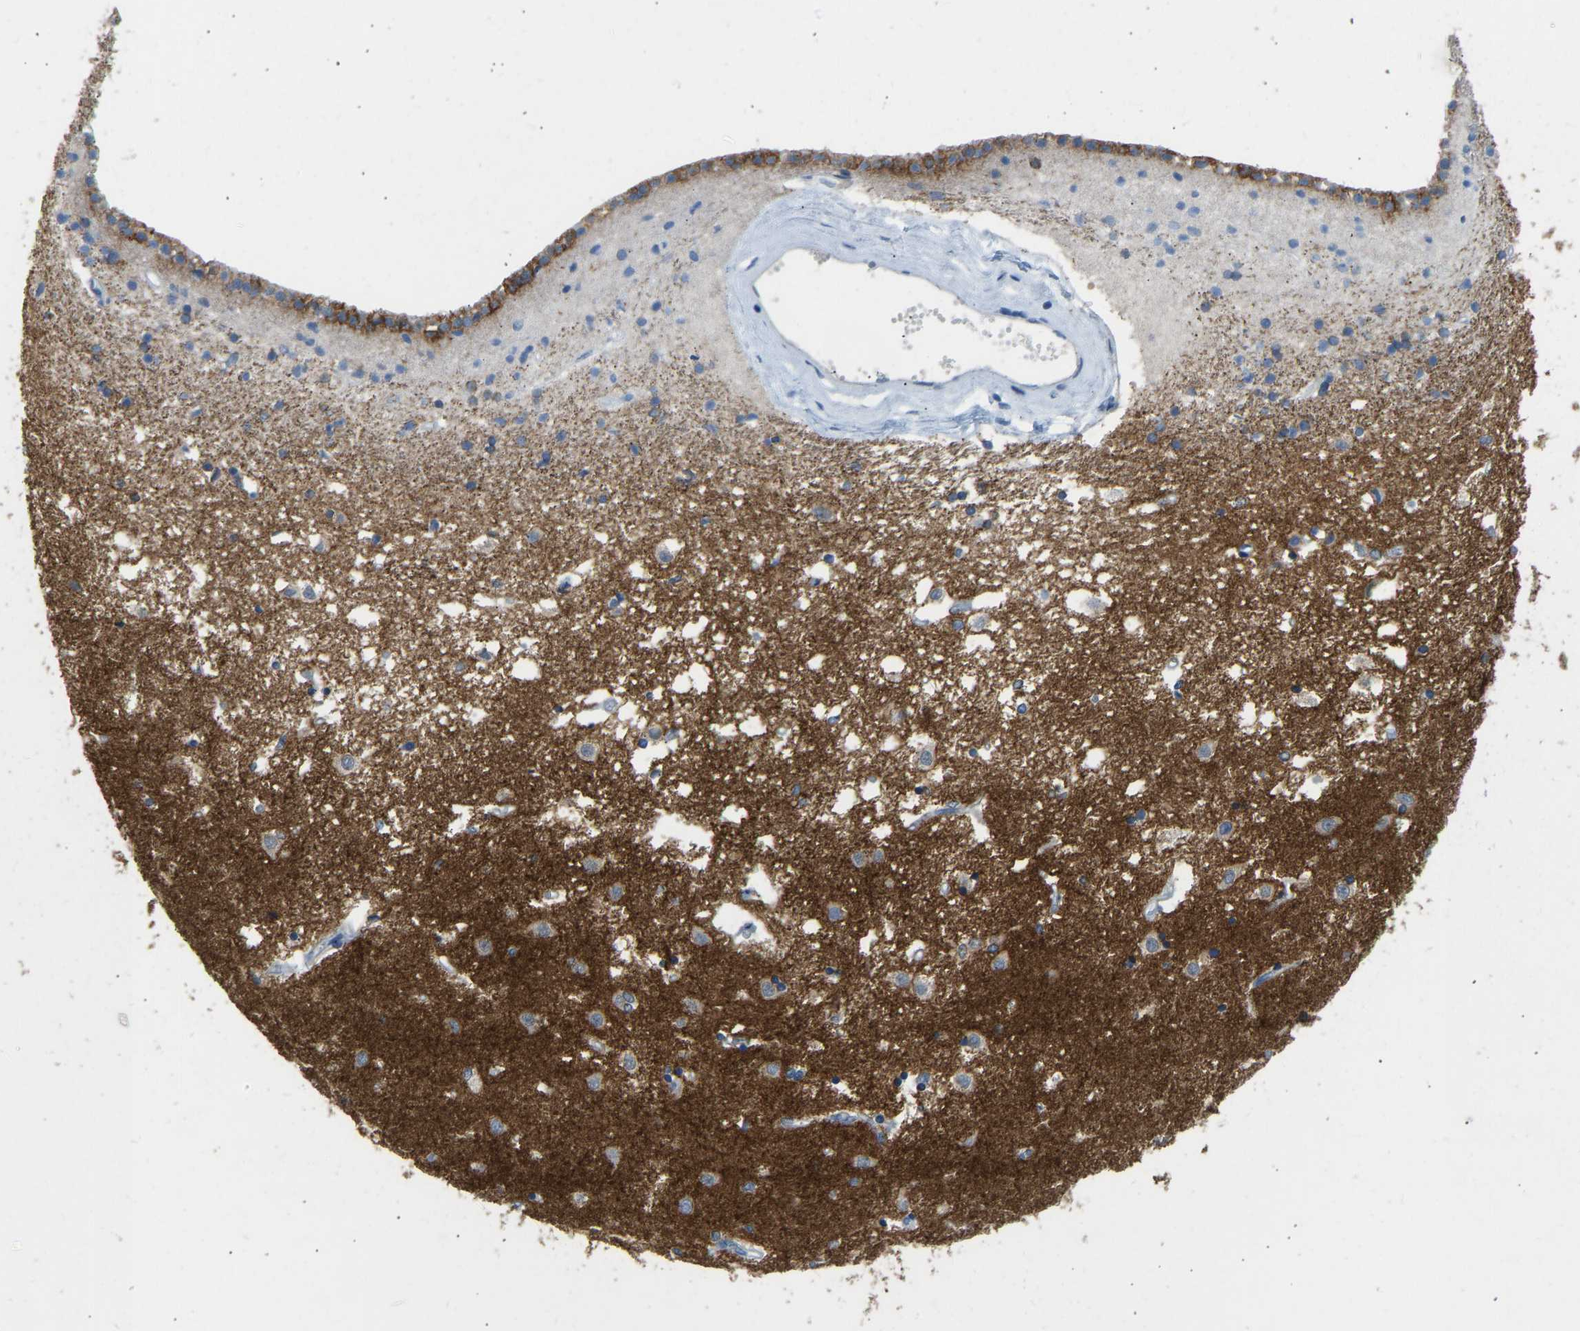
{"staining": {"intensity": "moderate", "quantity": "<25%", "location": "cytoplasmic/membranous"}, "tissue": "caudate", "cell_type": "Glial cells", "image_type": "normal", "snomed": [{"axis": "morphology", "description": "Normal tissue, NOS"}, {"axis": "topography", "description": "Lateral ventricle wall"}], "caption": "The histopathology image displays immunohistochemical staining of benign caudate. There is moderate cytoplasmic/membranous staining is present in about <25% of glial cells.", "gene": "ATP1A1", "patient": {"sex": "male", "age": 45}}